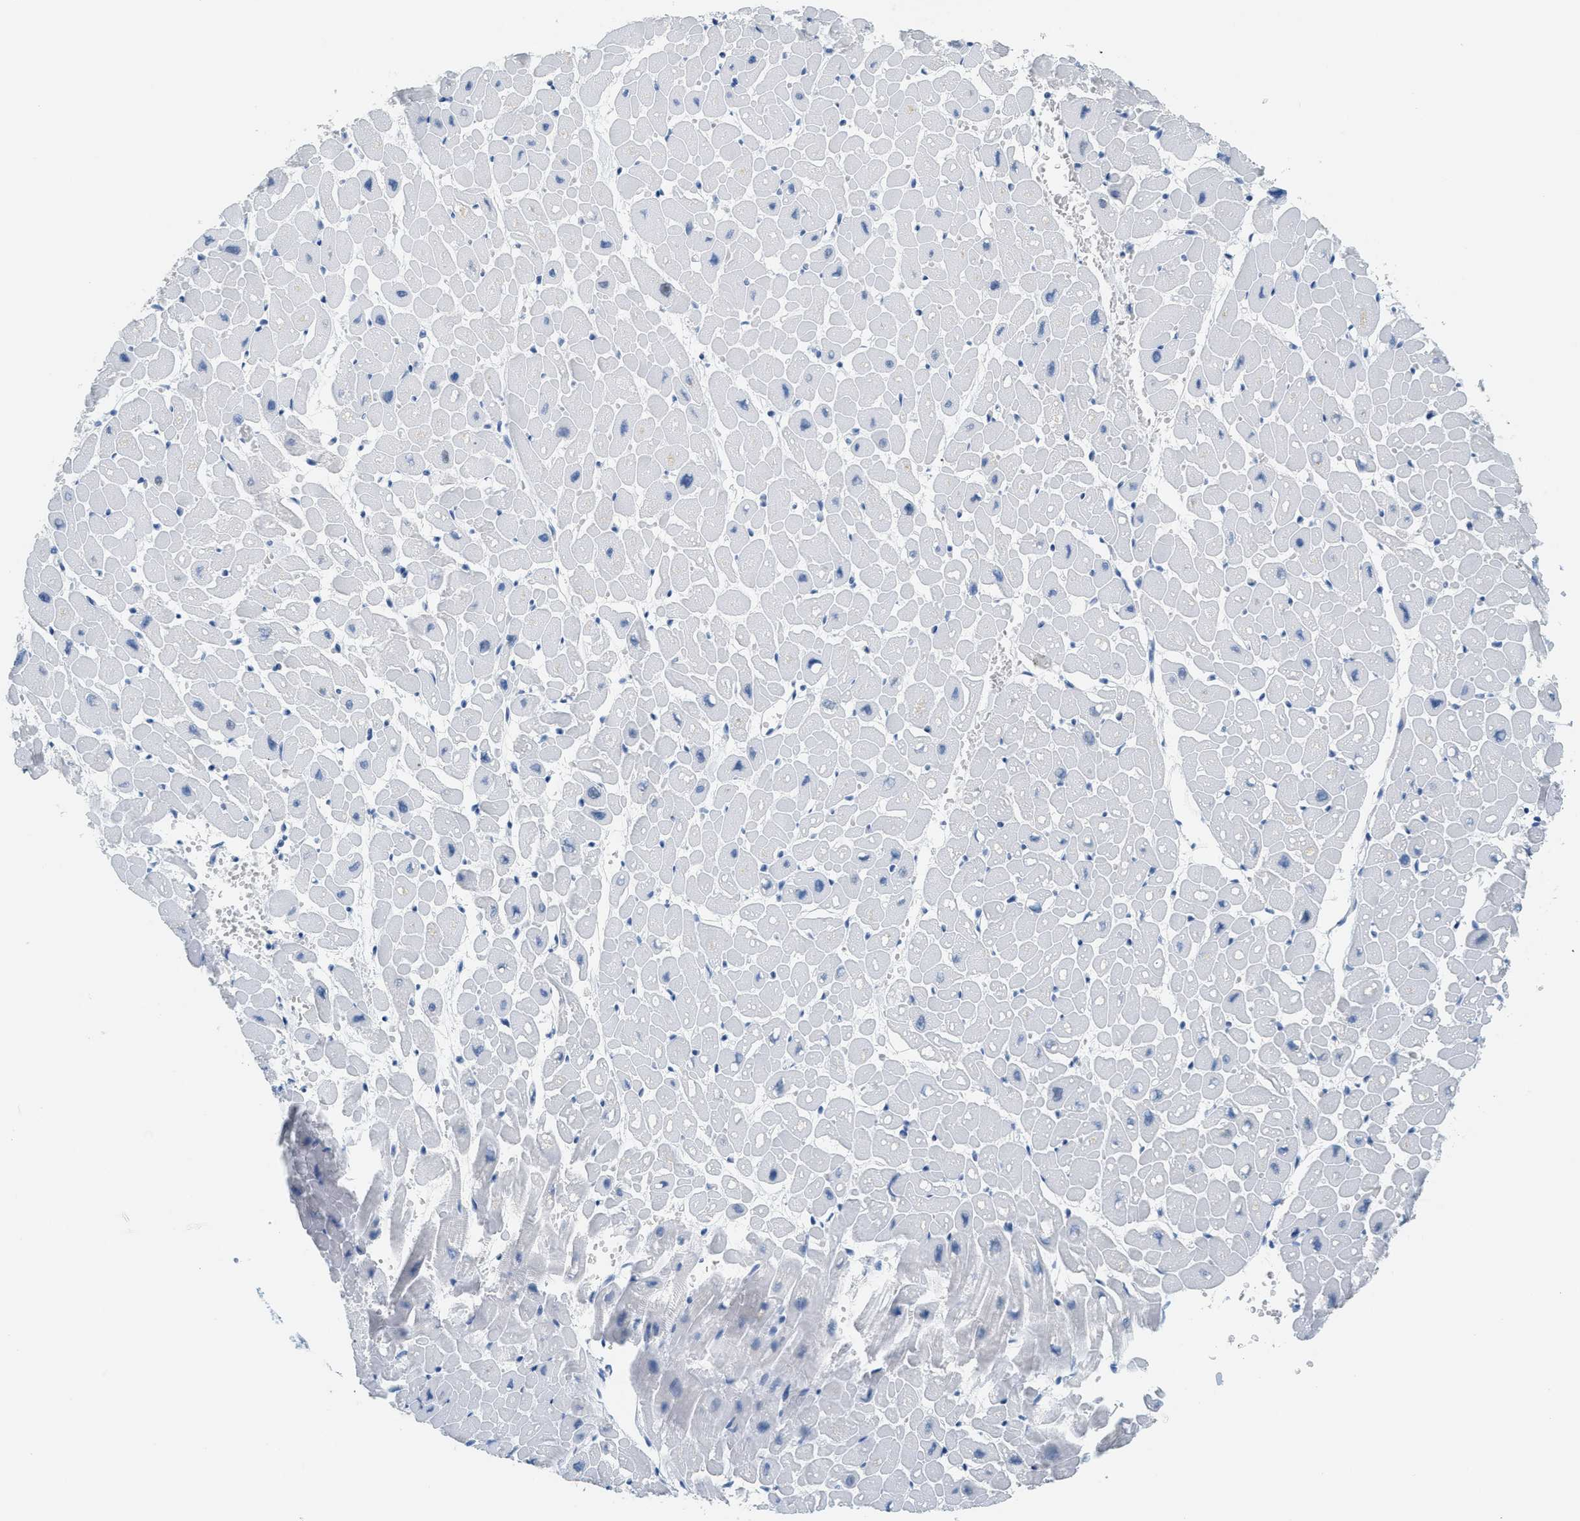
{"staining": {"intensity": "negative", "quantity": "none", "location": "none"}, "tissue": "heart muscle", "cell_type": "Cardiomyocytes", "image_type": "normal", "snomed": [{"axis": "morphology", "description": "Normal tissue, NOS"}, {"axis": "topography", "description": "Heart"}], "caption": "IHC micrograph of normal heart muscle: human heart muscle stained with DAB (3,3'-diaminobenzidine) exhibits no significant protein expression in cardiomyocytes.", "gene": "LCN2", "patient": {"sex": "male", "age": 45}}